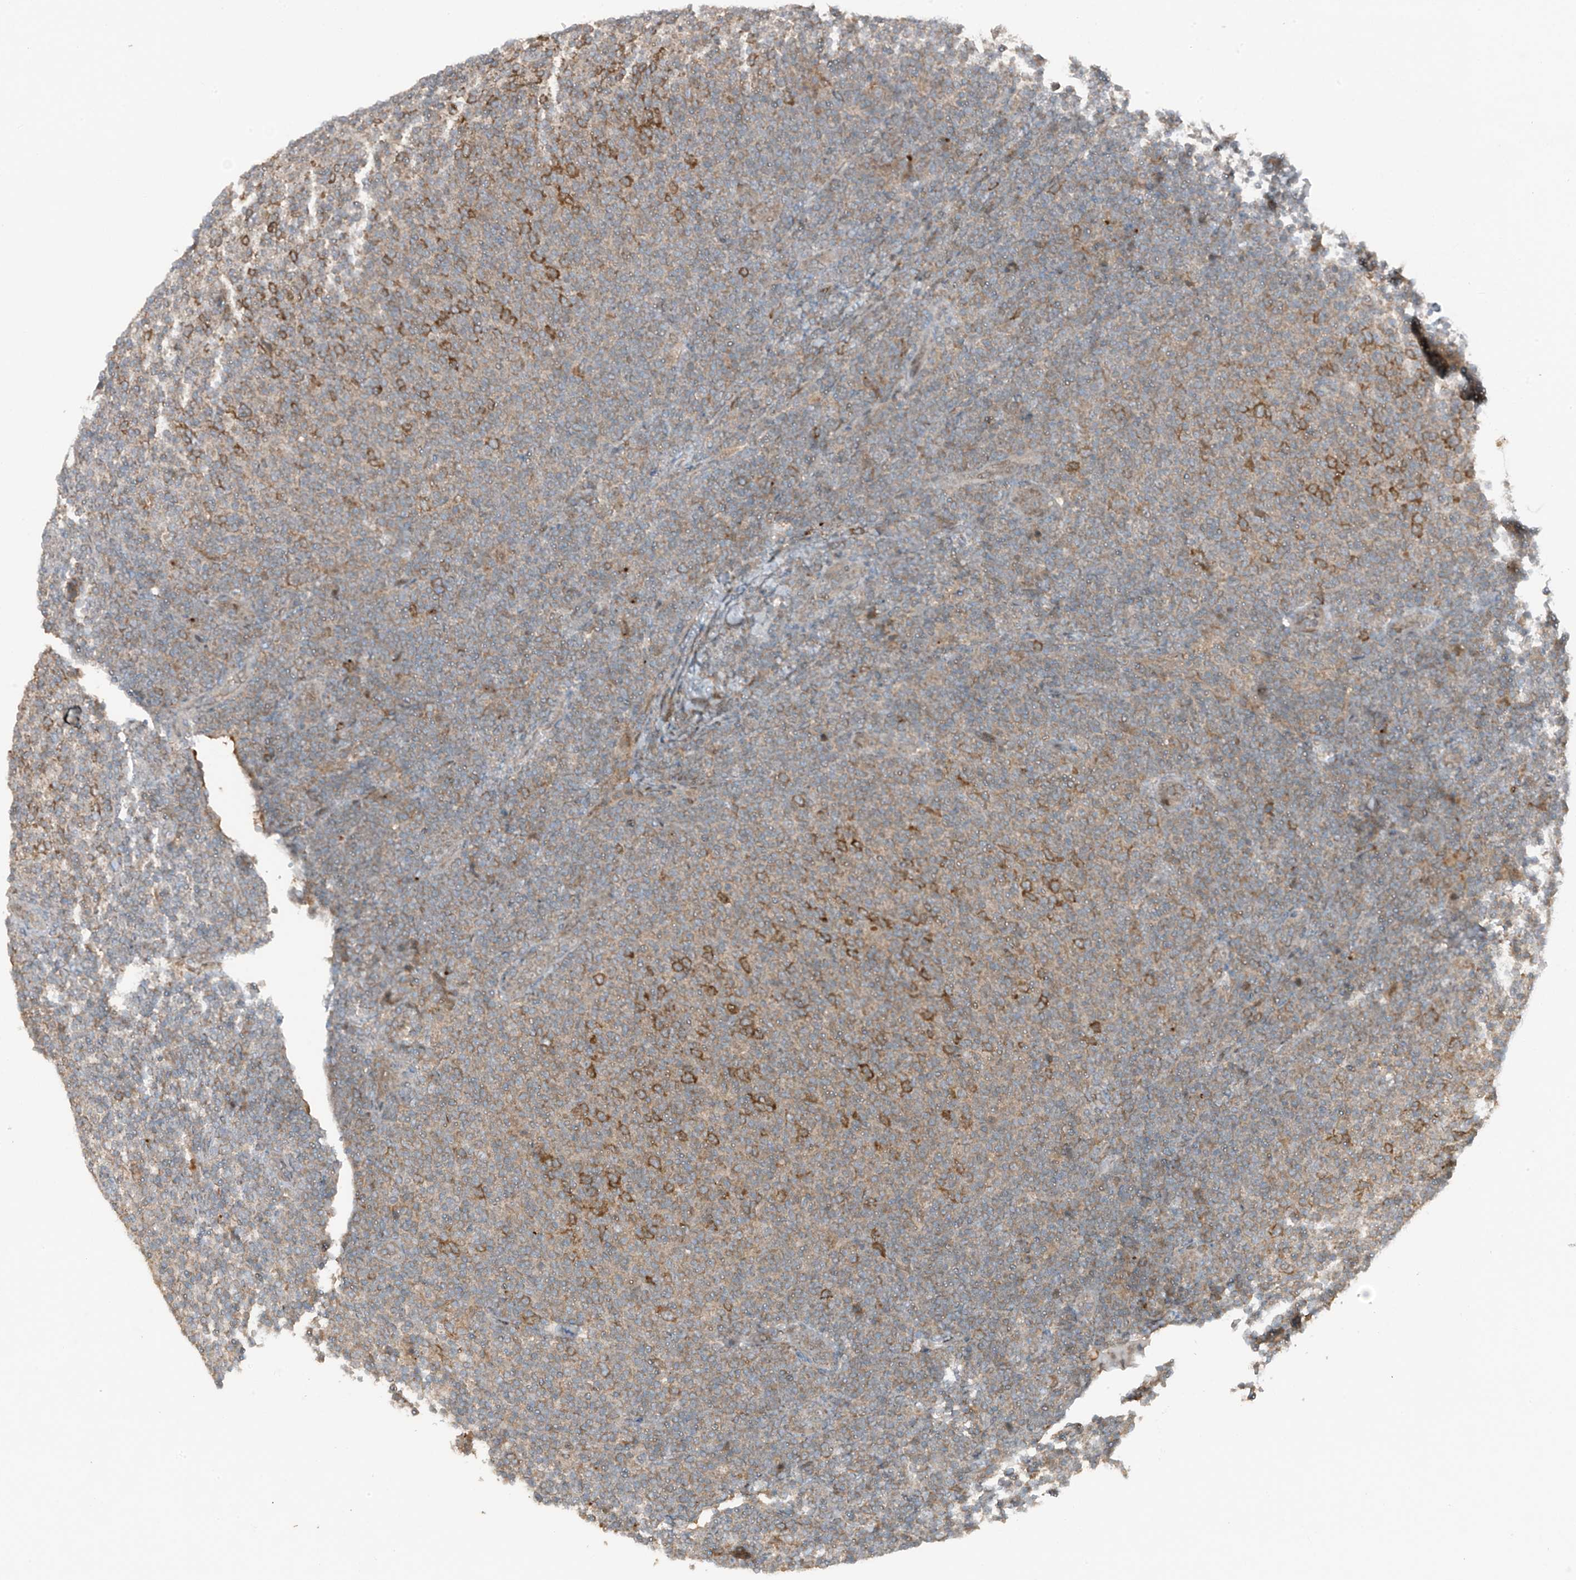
{"staining": {"intensity": "moderate", "quantity": "<25%", "location": "cytoplasmic/membranous"}, "tissue": "lymphoma", "cell_type": "Tumor cells", "image_type": "cancer", "snomed": [{"axis": "morphology", "description": "Malignant lymphoma, non-Hodgkin's type, Low grade"}, {"axis": "topography", "description": "Lymph node"}], "caption": "This is a micrograph of IHC staining of low-grade malignant lymphoma, non-Hodgkin's type, which shows moderate staining in the cytoplasmic/membranous of tumor cells.", "gene": "TXNDC9", "patient": {"sex": "male", "age": 66}}